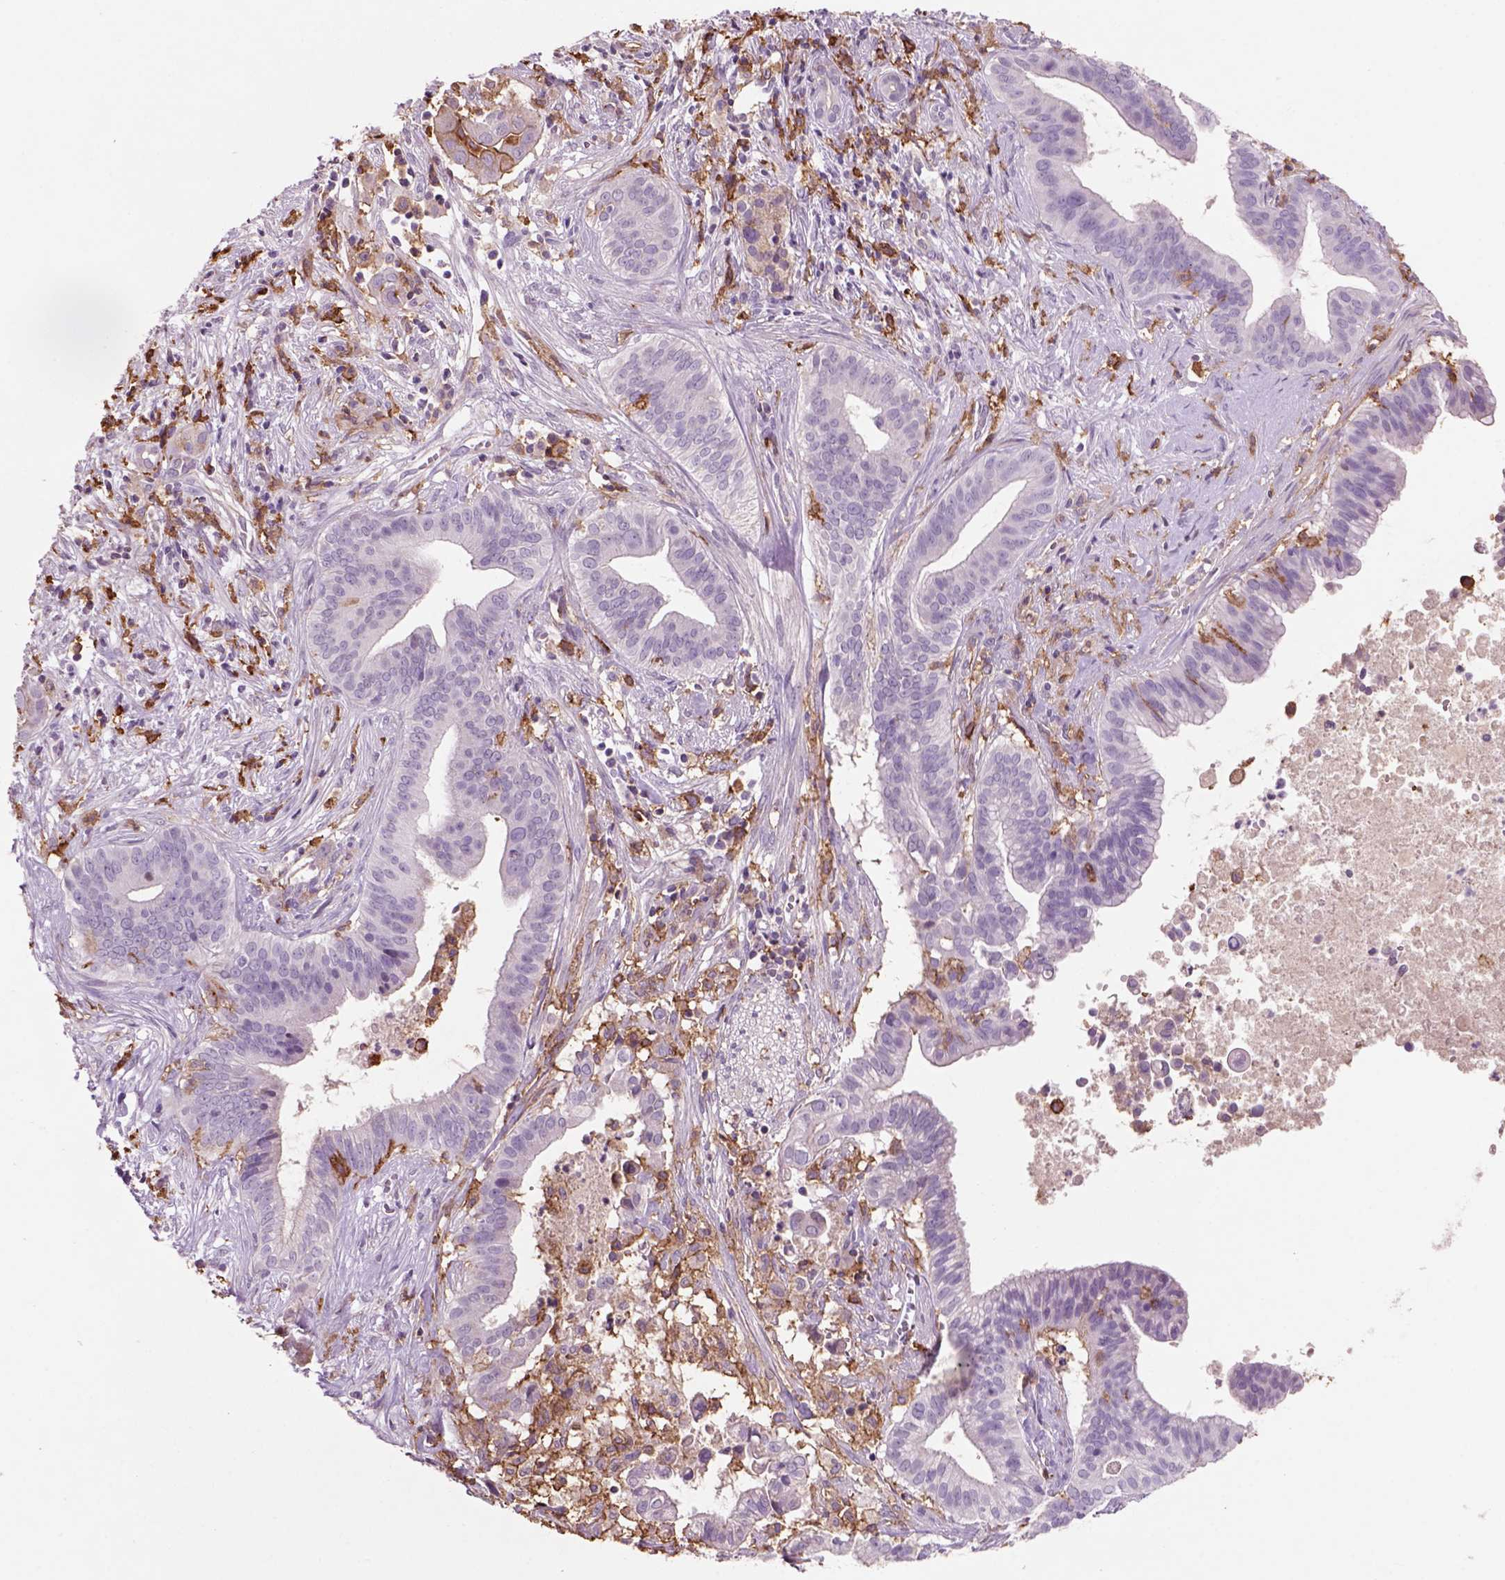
{"staining": {"intensity": "negative", "quantity": "none", "location": "none"}, "tissue": "pancreatic cancer", "cell_type": "Tumor cells", "image_type": "cancer", "snomed": [{"axis": "morphology", "description": "Adenocarcinoma, NOS"}, {"axis": "topography", "description": "Pancreas"}], "caption": "The immunohistochemistry image has no significant expression in tumor cells of pancreatic cancer (adenocarcinoma) tissue.", "gene": "CD14", "patient": {"sex": "male", "age": 61}}